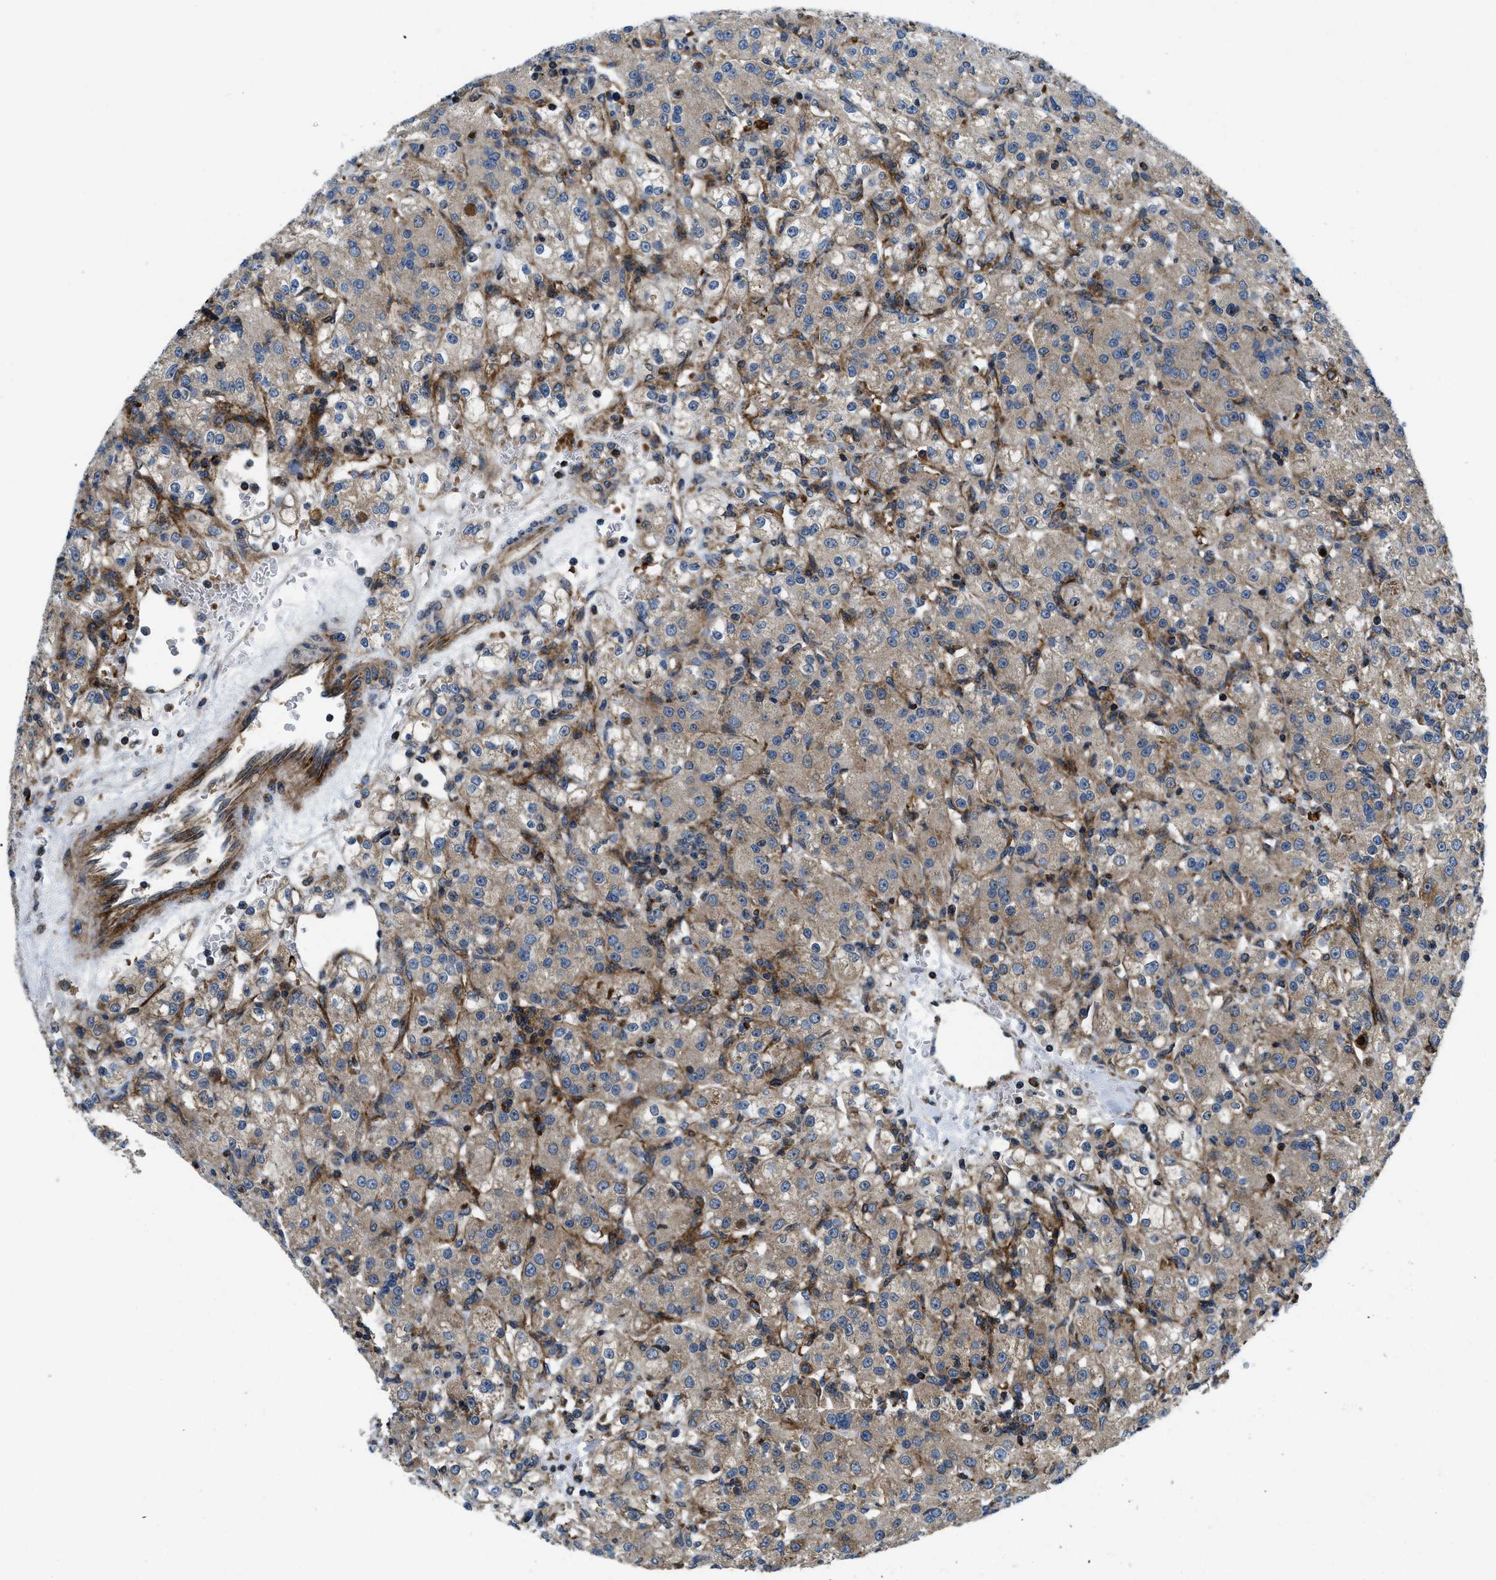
{"staining": {"intensity": "weak", "quantity": ">75%", "location": "cytoplasmic/membranous"}, "tissue": "renal cancer", "cell_type": "Tumor cells", "image_type": "cancer", "snomed": [{"axis": "morphology", "description": "Normal tissue, NOS"}, {"axis": "morphology", "description": "Adenocarcinoma, NOS"}, {"axis": "topography", "description": "Kidney"}], "caption": "The immunohistochemical stain shows weak cytoplasmic/membranous positivity in tumor cells of renal cancer tissue.", "gene": "CSPG4", "patient": {"sex": "male", "age": 61}}